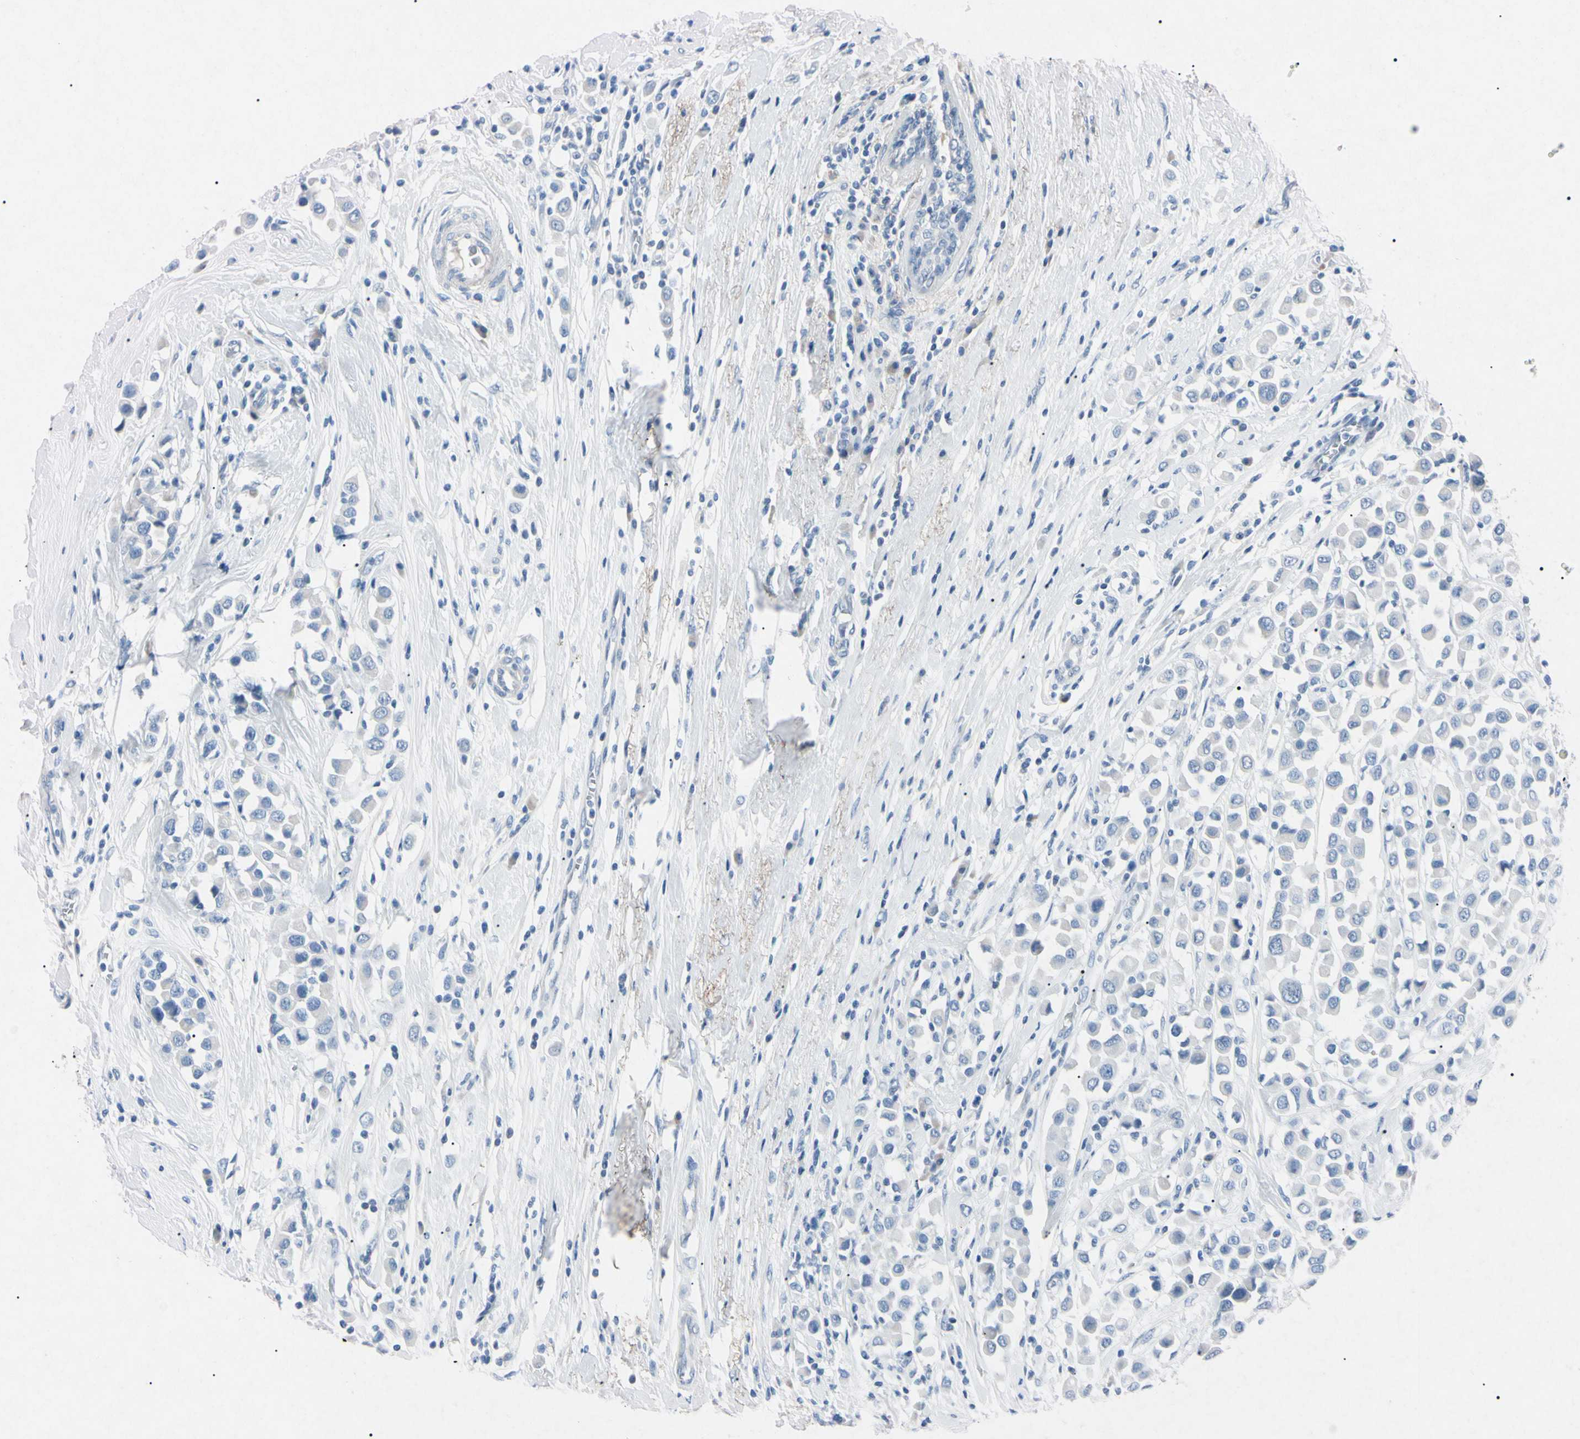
{"staining": {"intensity": "negative", "quantity": "none", "location": "none"}, "tissue": "breast cancer", "cell_type": "Tumor cells", "image_type": "cancer", "snomed": [{"axis": "morphology", "description": "Duct carcinoma"}, {"axis": "topography", "description": "Breast"}], "caption": "Protein analysis of infiltrating ductal carcinoma (breast) exhibits no significant positivity in tumor cells.", "gene": "ELN", "patient": {"sex": "female", "age": 61}}